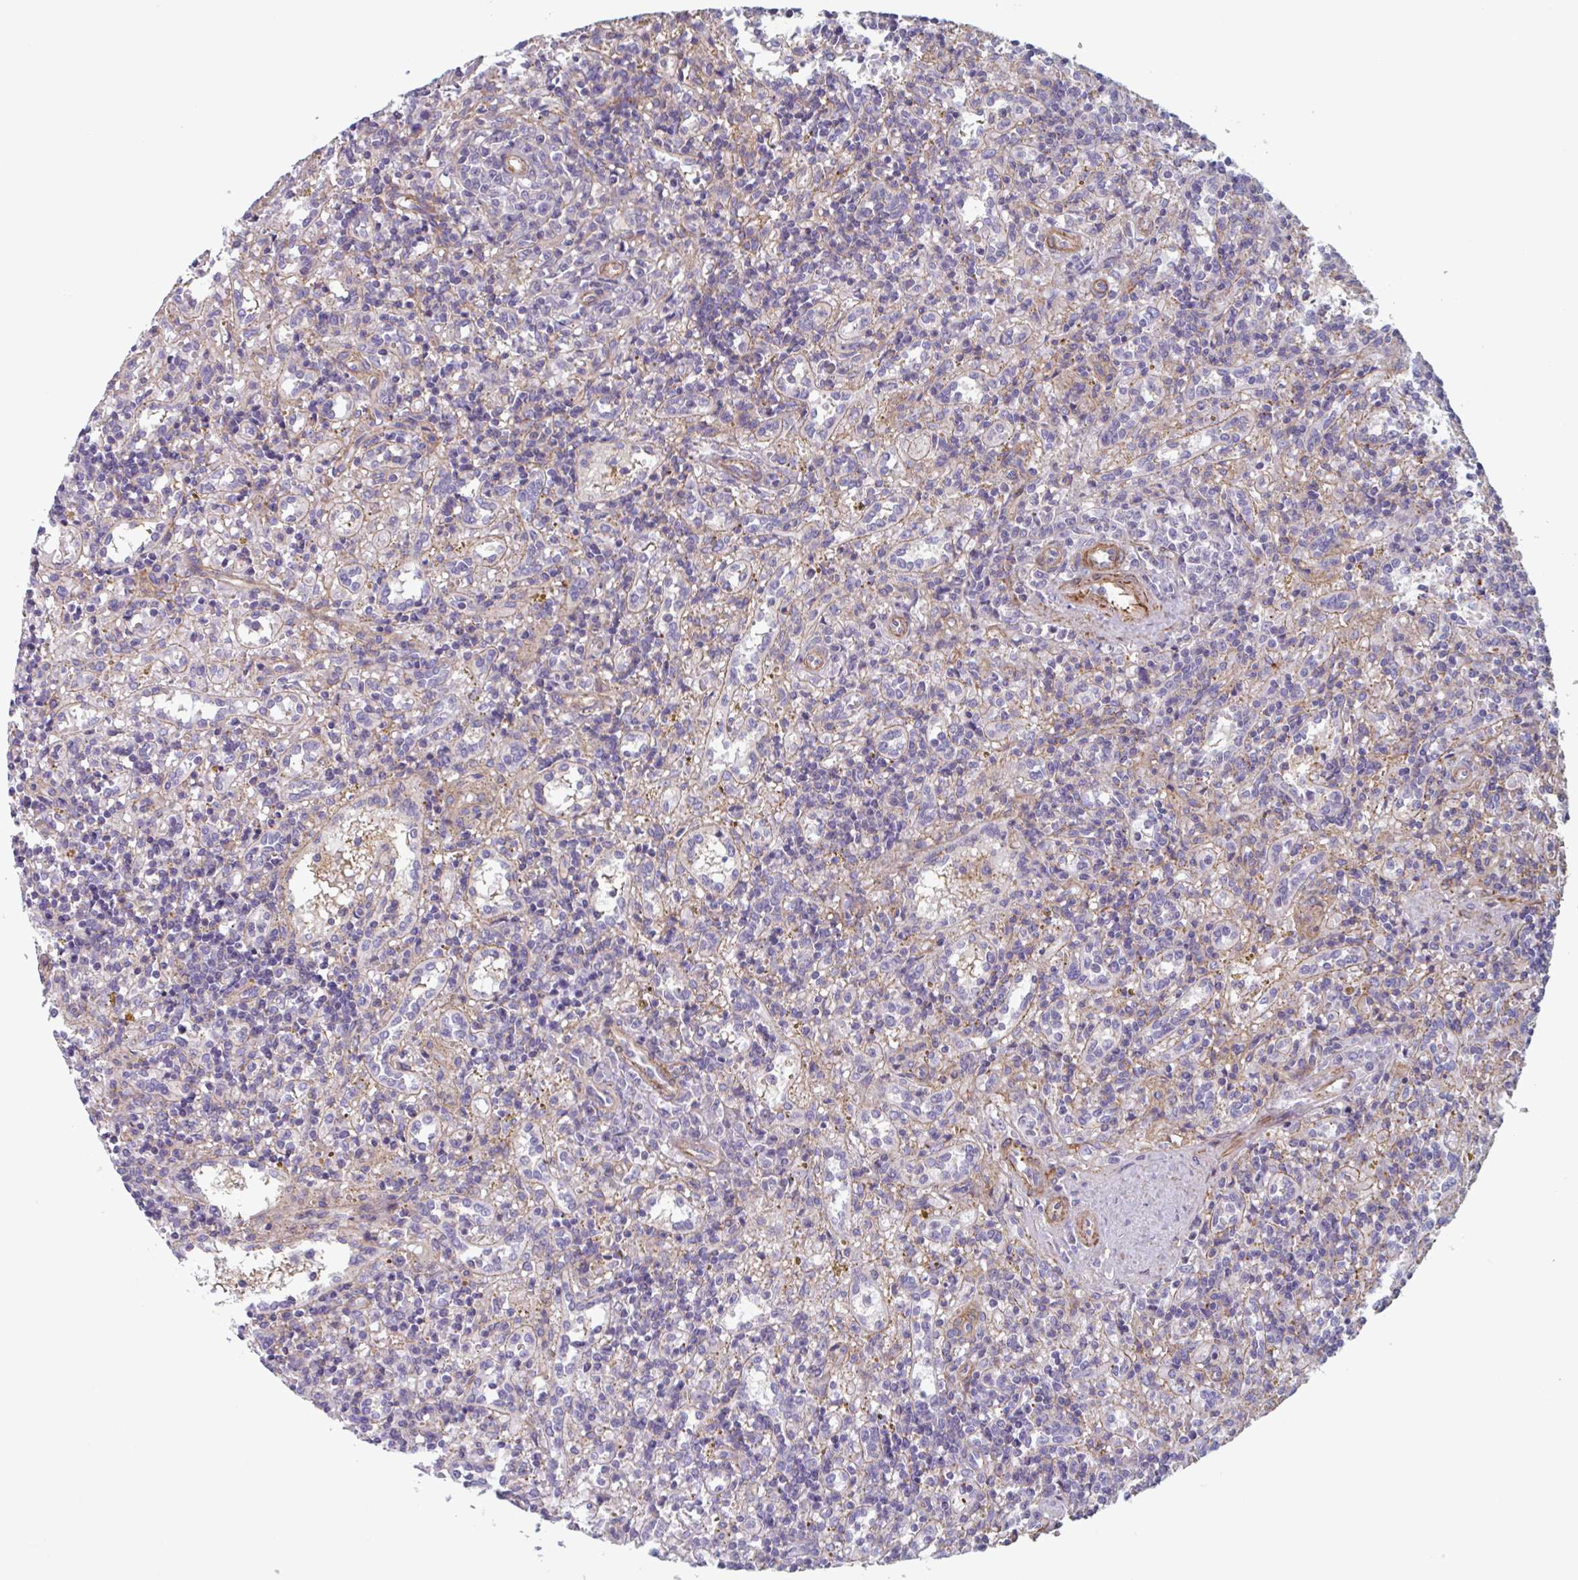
{"staining": {"intensity": "negative", "quantity": "none", "location": "none"}, "tissue": "lymphoma", "cell_type": "Tumor cells", "image_type": "cancer", "snomed": [{"axis": "morphology", "description": "Malignant lymphoma, non-Hodgkin's type, Low grade"}, {"axis": "topography", "description": "Spleen"}], "caption": "There is no significant positivity in tumor cells of lymphoma.", "gene": "SHISA7", "patient": {"sex": "male", "age": 67}}